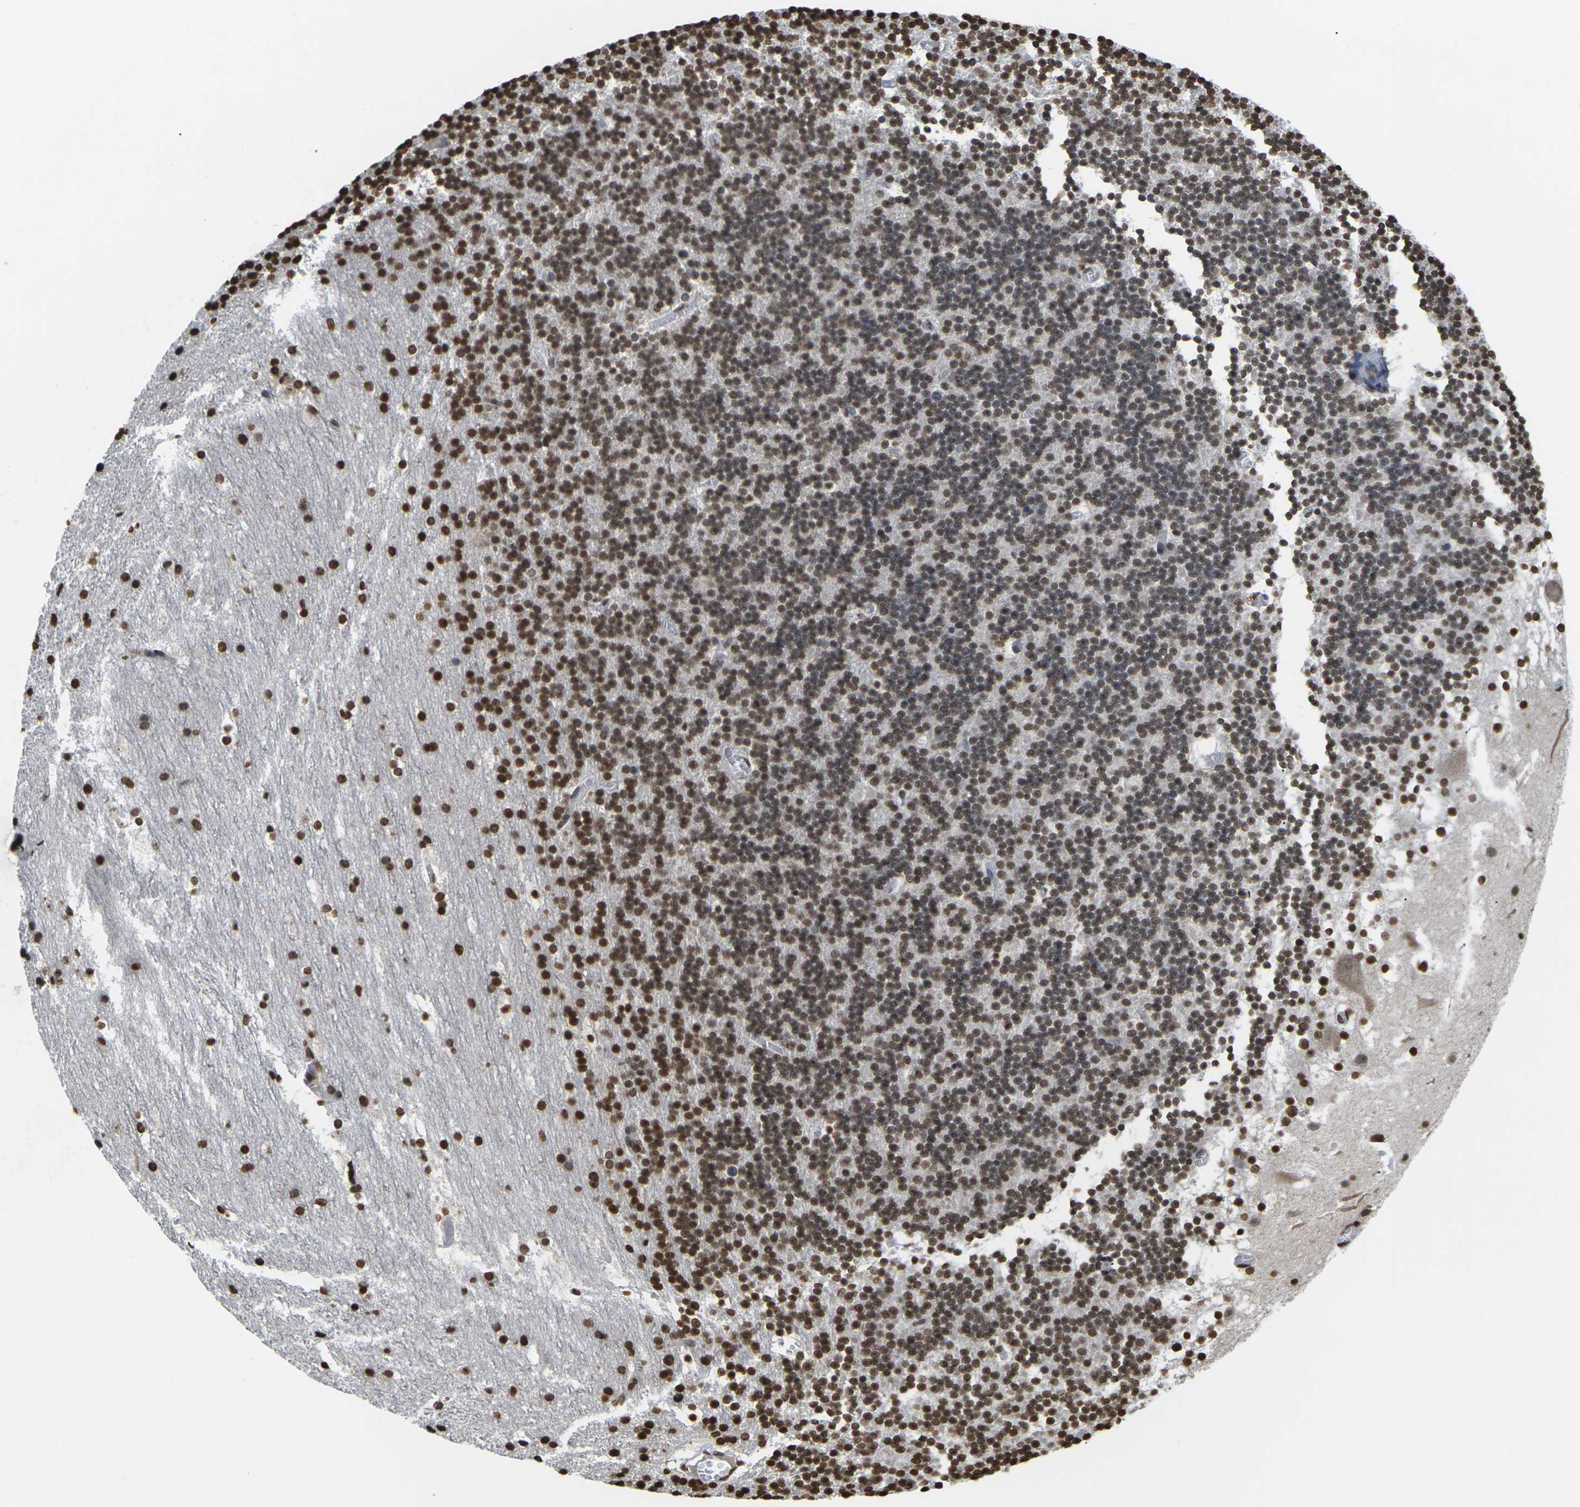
{"staining": {"intensity": "strong", "quantity": "25%-75%", "location": "nuclear"}, "tissue": "cerebellum", "cell_type": "Cells in granular layer", "image_type": "normal", "snomed": [{"axis": "morphology", "description": "Normal tissue, NOS"}, {"axis": "topography", "description": "Cerebellum"}], "caption": "Immunohistochemical staining of normal cerebellum displays high levels of strong nuclear positivity in about 25%-75% of cells in granular layer. The staining was performed using DAB (3,3'-diaminobenzidine), with brown indicating positive protein expression. Nuclei are stained blue with hematoxylin.", "gene": "EMSY", "patient": {"sex": "male", "age": 45}}